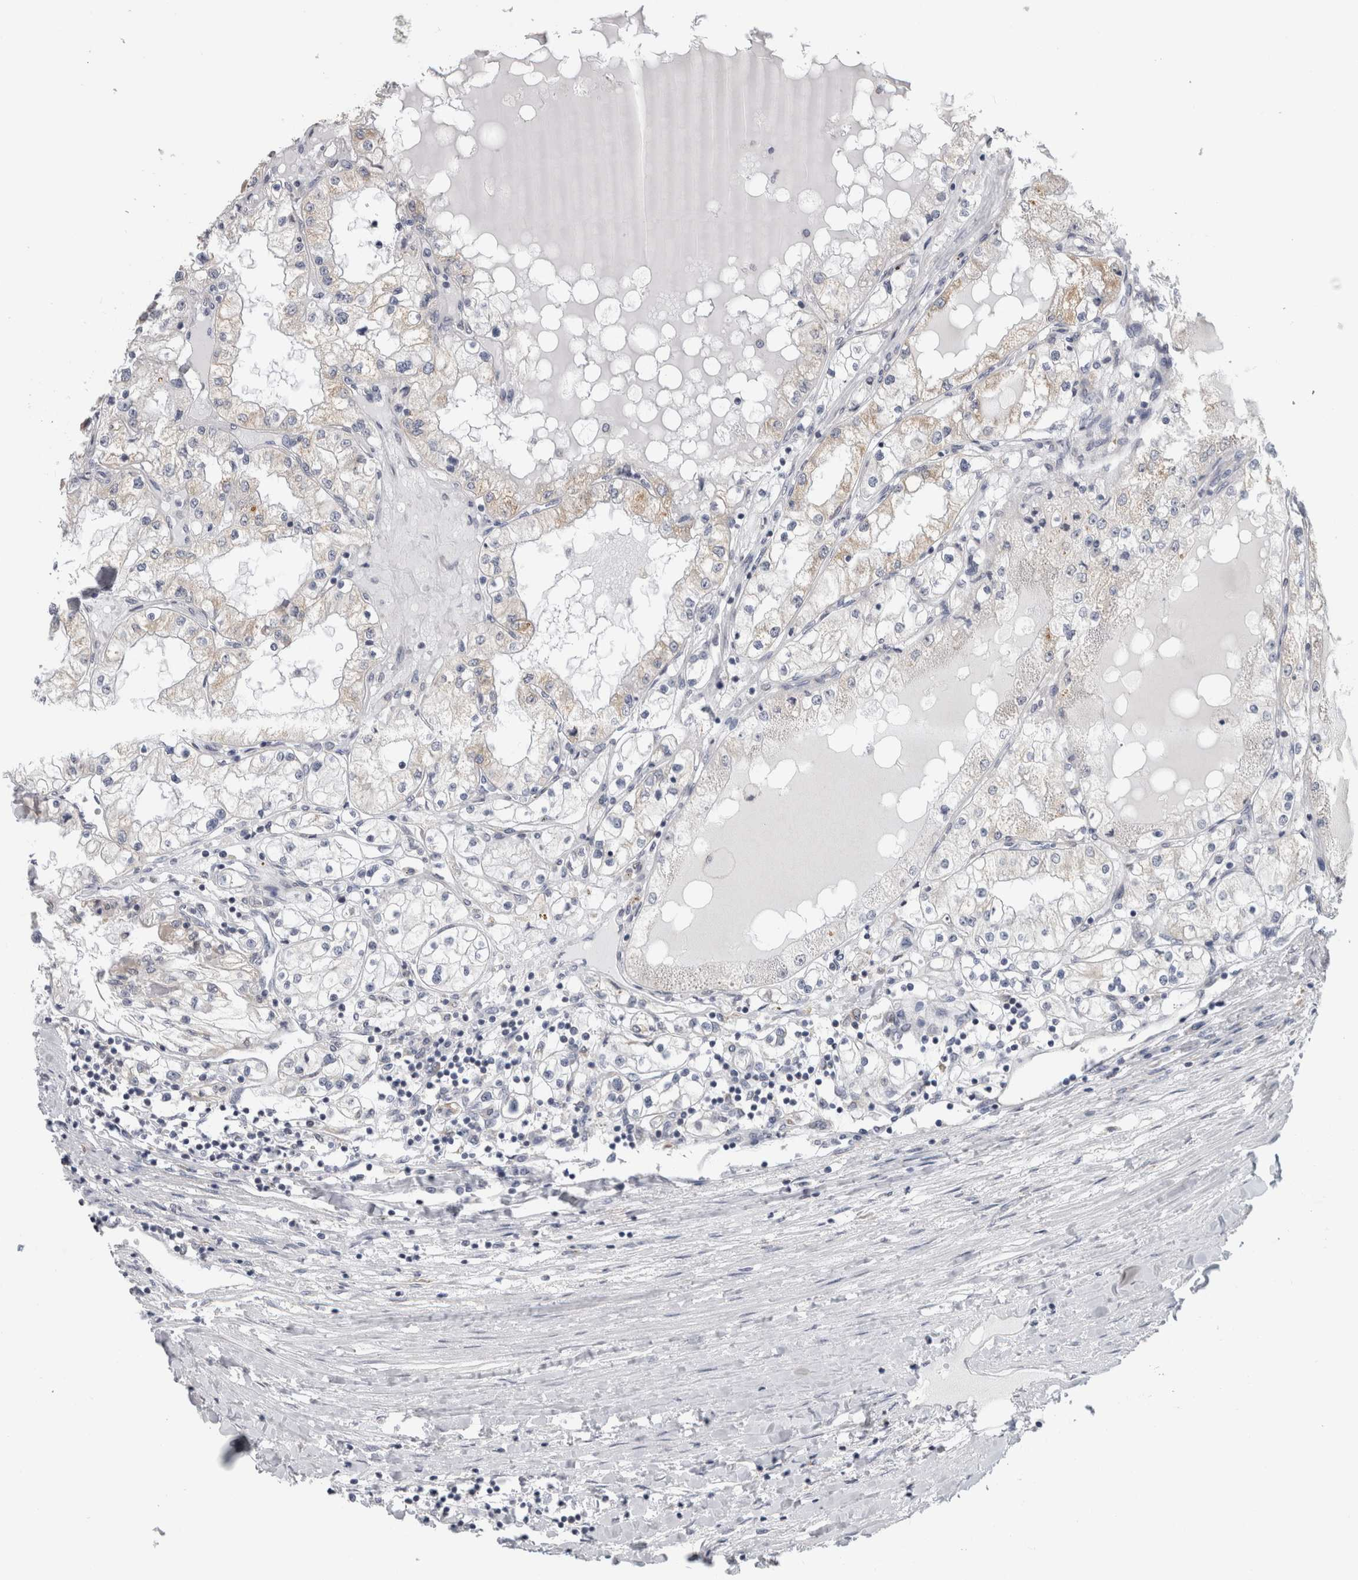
{"staining": {"intensity": "negative", "quantity": "none", "location": "none"}, "tissue": "renal cancer", "cell_type": "Tumor cells", "image_type": "cancer", "snomed": [{"axis": "morphology", "description": "Adenocarcinoma, NOS"}, {"axis": "topography", "description": "Kidney"}], "caption": "Renal cancer (adenocarcinoma) was stained to show a protein in brown. There is no significant expression in tumor cells. The staining was performed using DAB (3,3'-diaminobenzidine) to visualize the protein expression in brown, while the nuclei were stained in blue with hematoxylin (Magnification: 20x).", "gene": "TMEM242", "patient": {"sex": "male", "age": 68}}